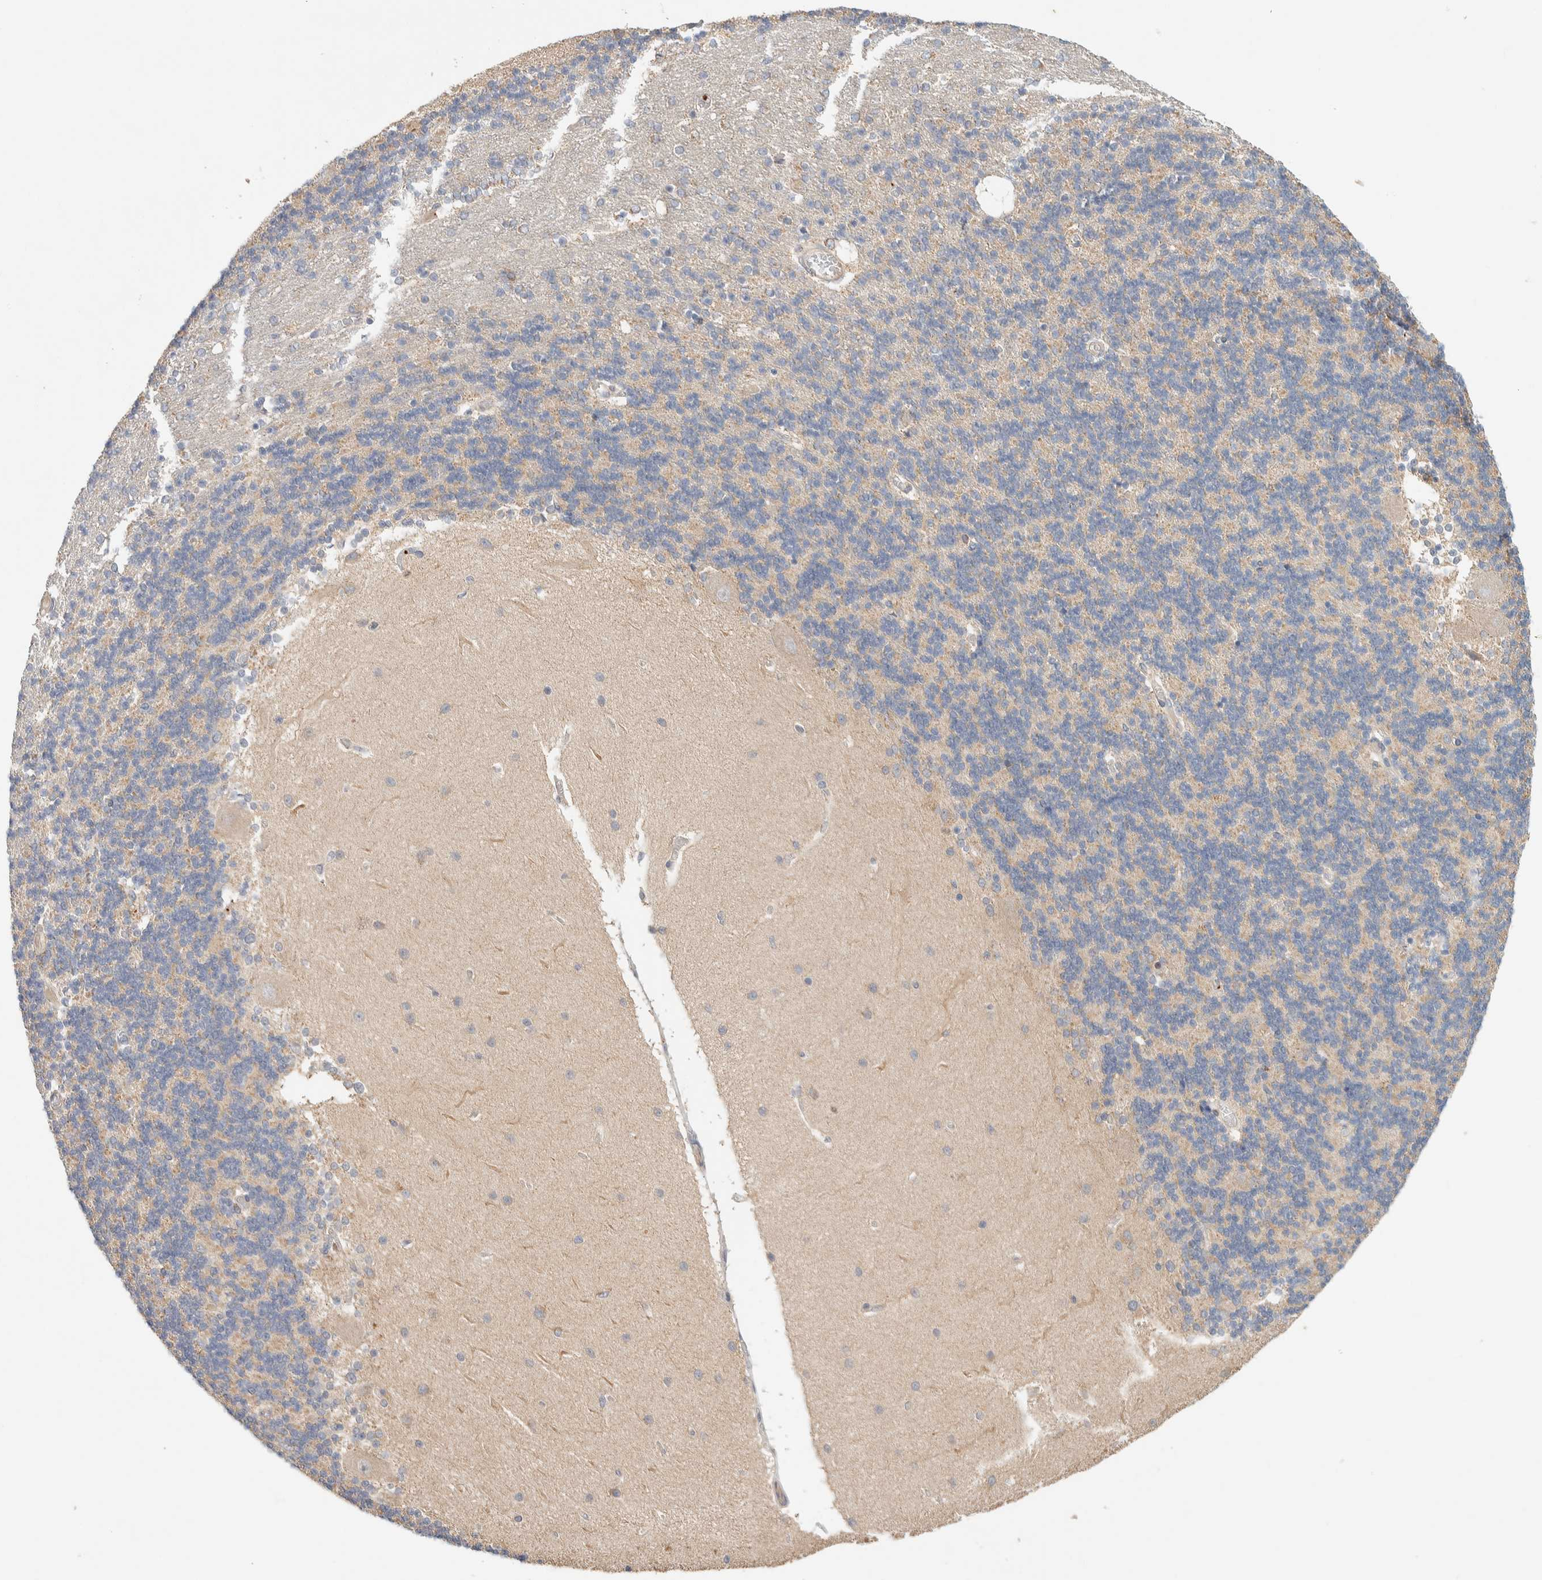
{"staining": {"intensity": "weak", "quantity": "25%-75%", "location": "cytoplasmic/membranous"}, "tissue": "cerebellum", "cell_type": "Cells in granular layer", "image_type": "normal", "snomed": [{"axis": "morphology", "description": "Normal tissue, NOS"}, {"axis": "topography", "description": "Cerebellum"}], "caption": "Immunohistochemical staining of unremarkable human cerebellum displays weak cytoplasmic/membranous protein expression in approximately 25%-75% of cells in granular layer. (DAB (3,3'-diaminobenzidine) IHC with brightfield microscopy, high magnification).", "gene": "KIF9", "patient": {"sex": "female", "age": 54}}